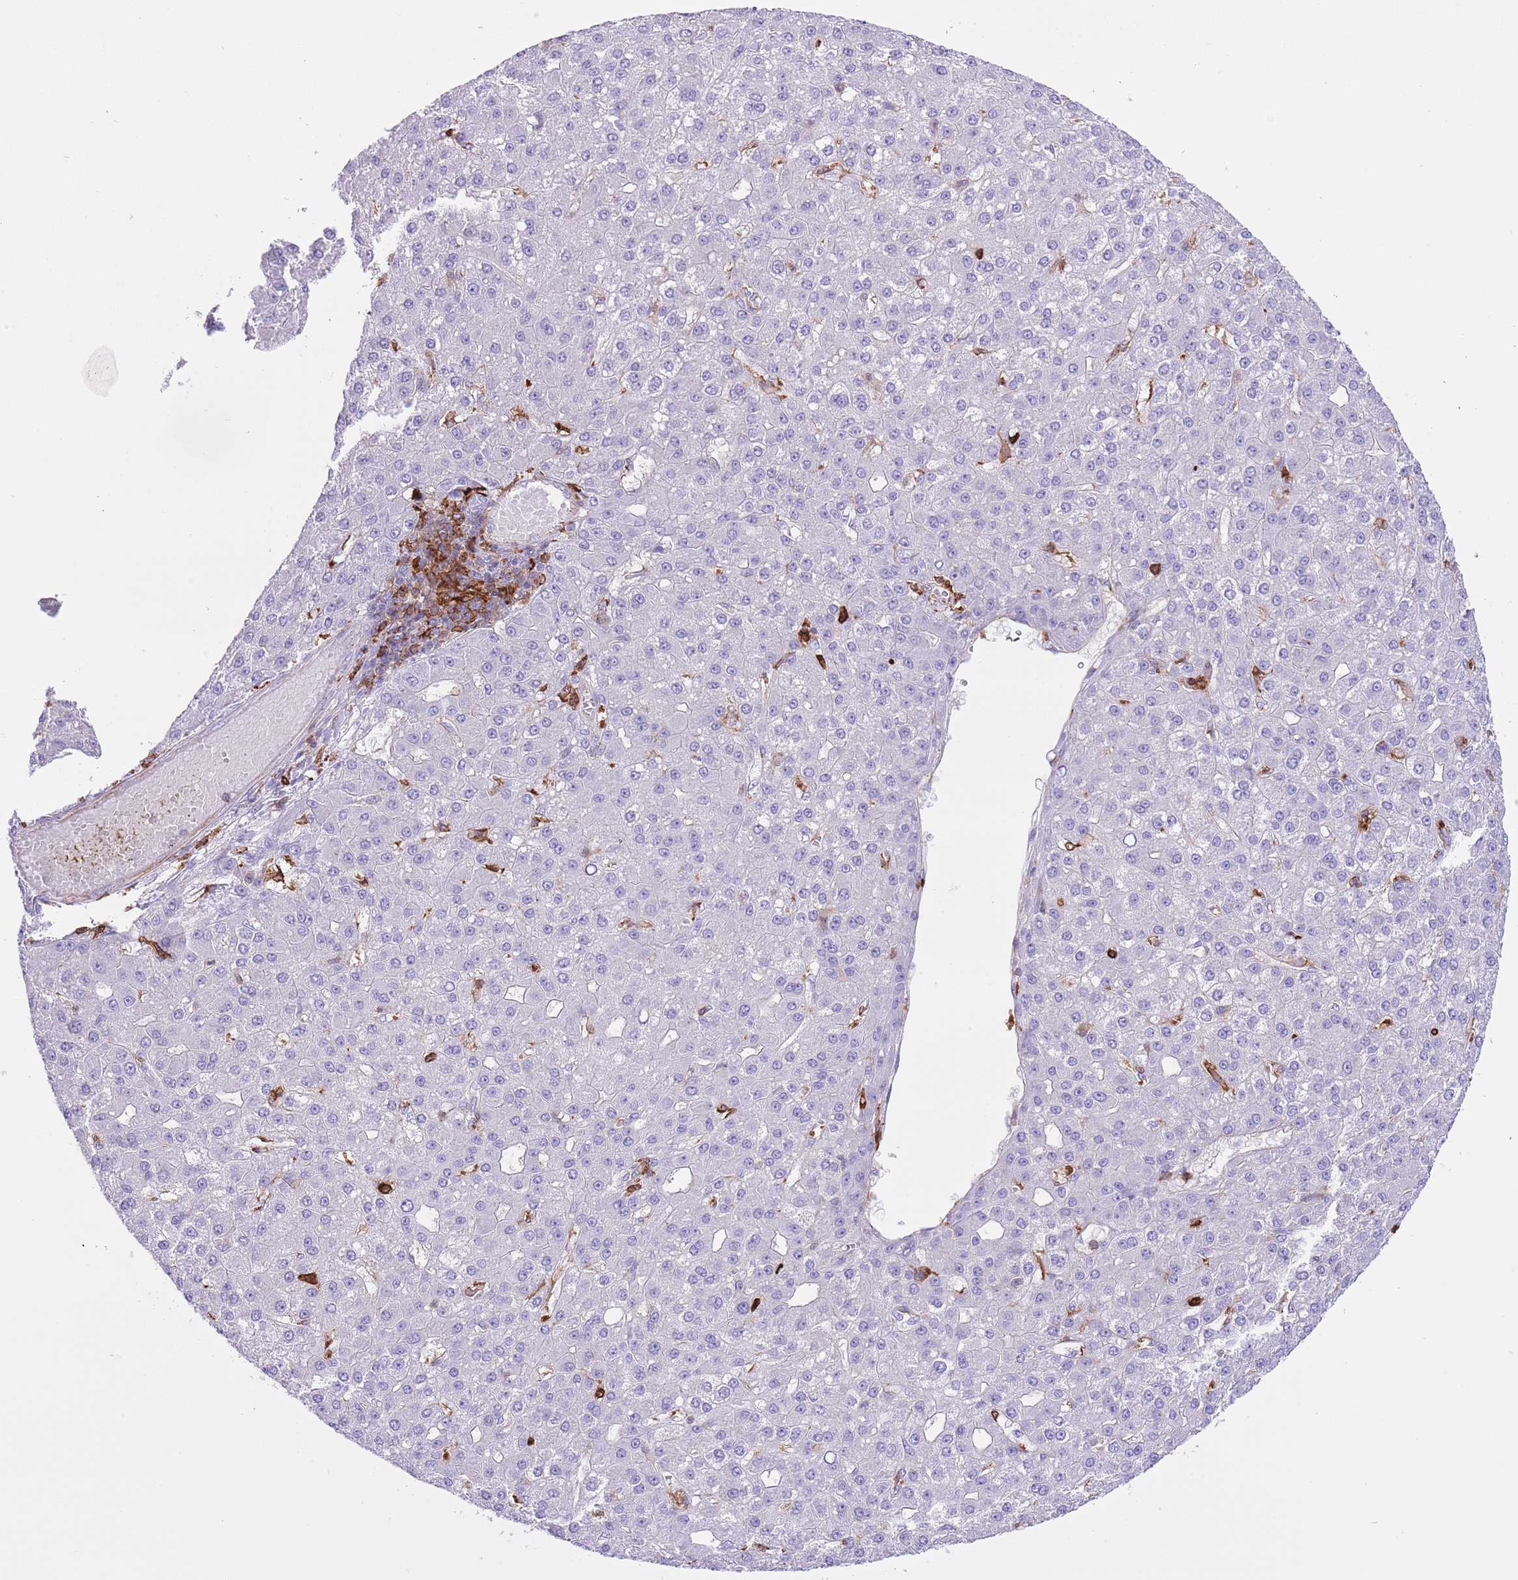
{"staining": {"intensity": "negative", "quantity": "none", "location": "none"}, "tissue": "liver cancer", "cell_type": "Tumor cells", "image_type": "cancer", "snomed": [{"axis": "morphology", "description": "Carcinoma, Hepatocellular, NOS"}, {"axis": "topography", "description": "Liver"}], "caption": "Protein analysis of liver hepatocellular carcinoma reveals no significant positivity in tumor cells.", "gene": "EFHD2", "patient": {"sex": "male", "age": 67}}